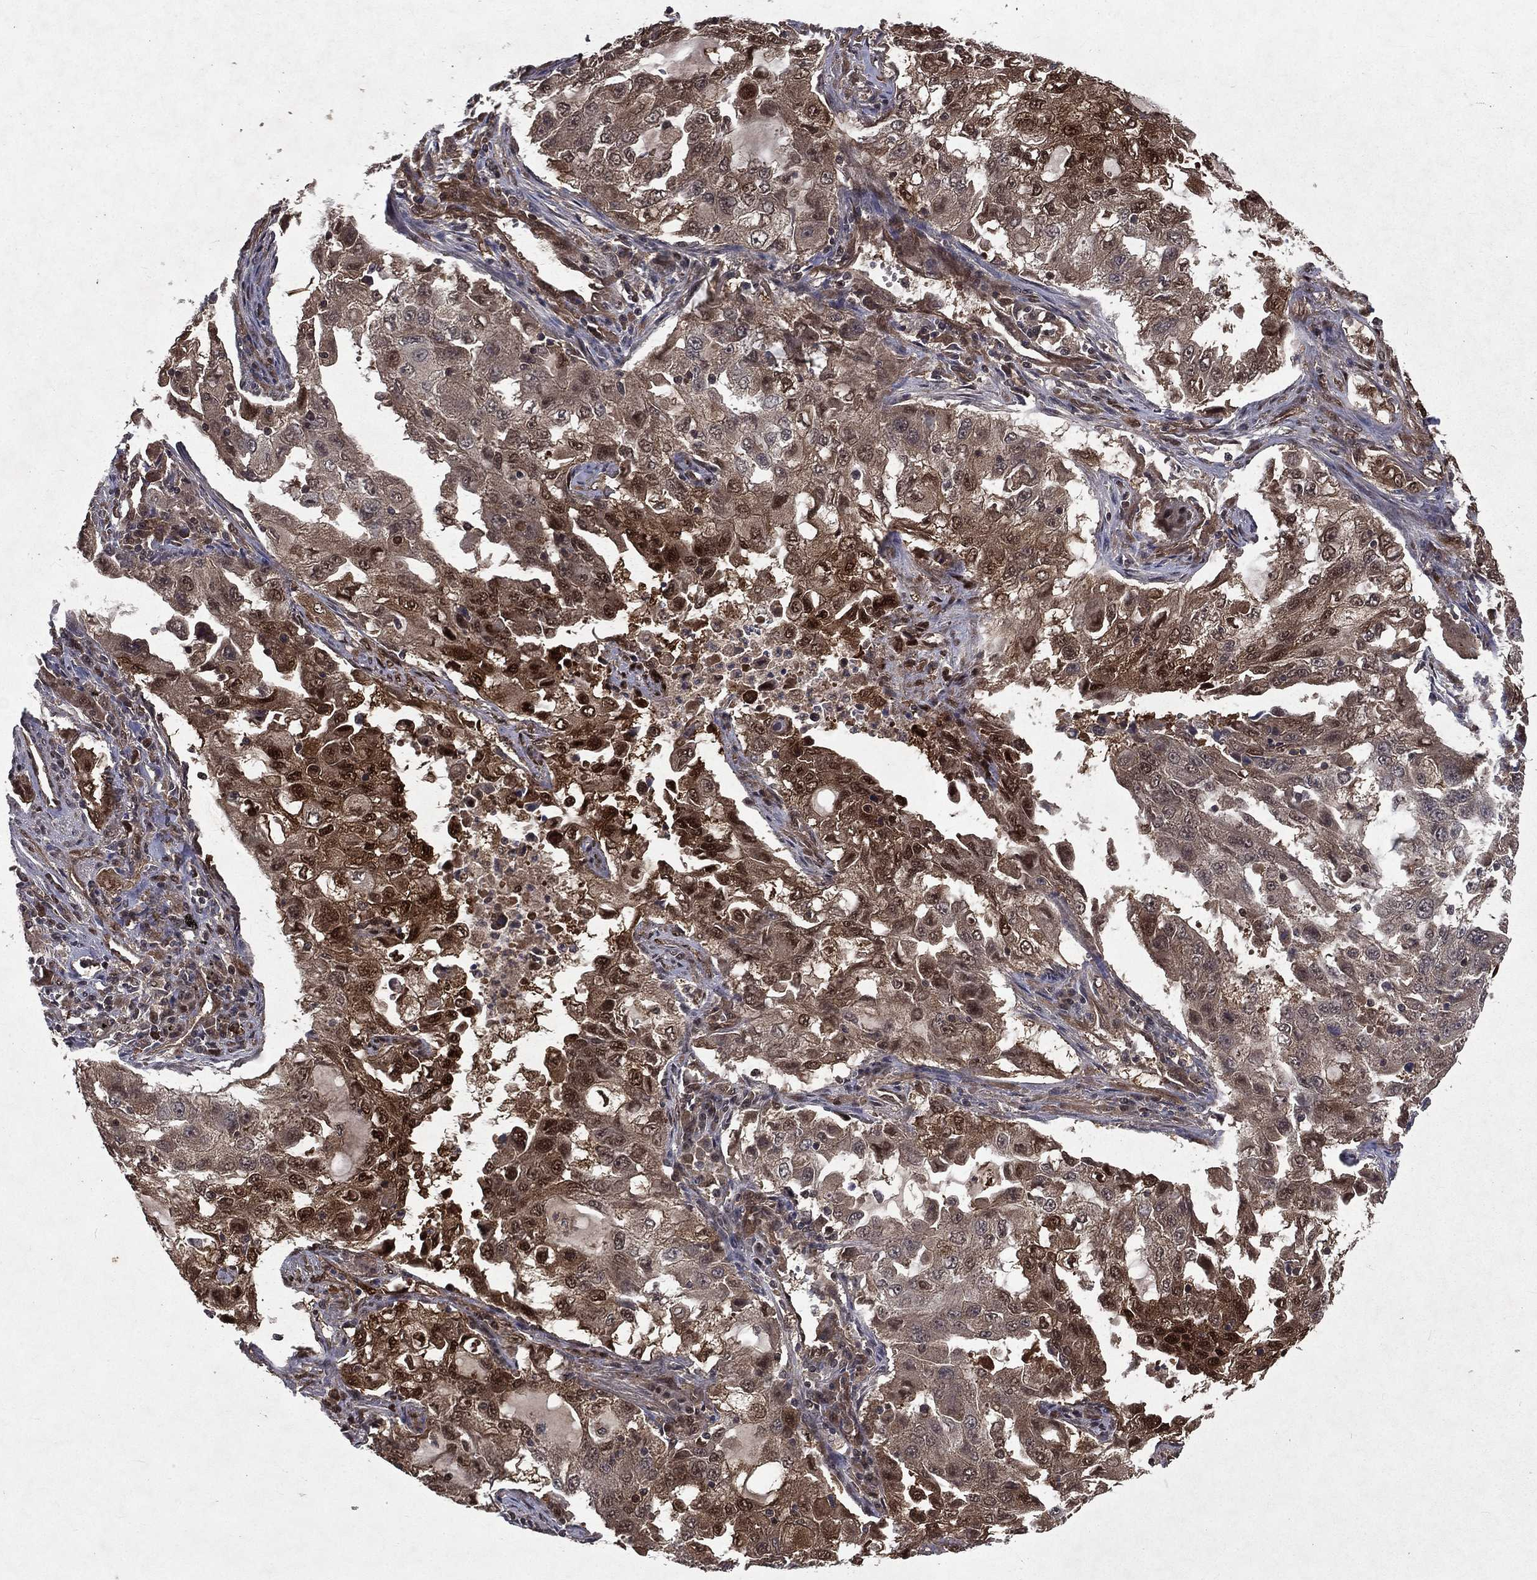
{"staining": {"intensity": "strong", "quantity": "<25%", "location": "cytoplasmic/membranous,nuclear"}, "tissue": "lung cancer", "cell_type": "Tumor cells", "image_type": "cancer", "snomed": [{"axis": "morphology", "description": "Adenocarcinoma, NOS"}, {"axis": "topography", "description": "Lung"}], "caption": "Protein positivity by immunohistochemistry (IHC) shows strong cytoplasmic/membranous and nuclear expression in about <25% of tumor cells in lung adenocarcinoma.", "gene": "FGD1", "patient": {"sex": "female", "age": 61}}